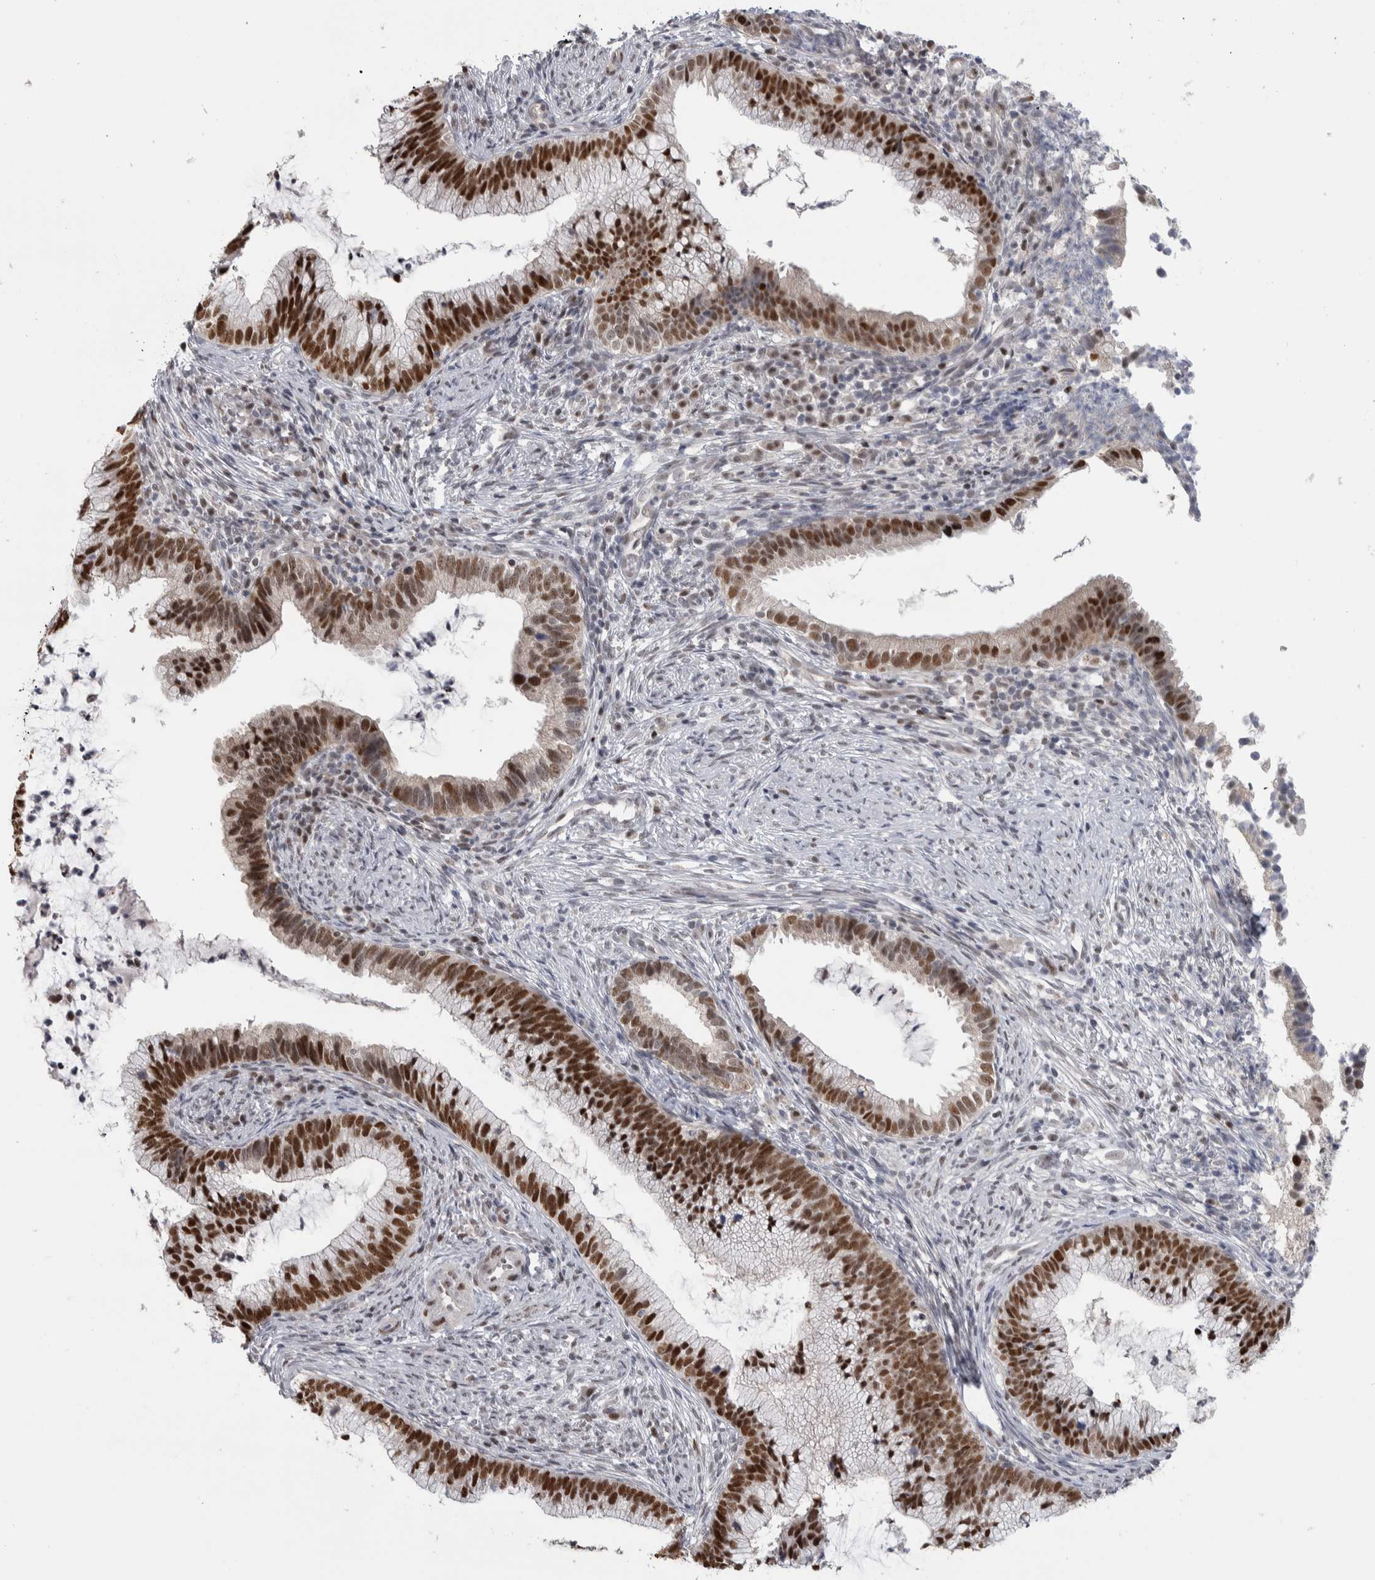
{"staining": {"intensity": "strong", "quantity": ">75%", "location": "nuclear"}, "tissue": "cervical cancer", "cell_type": "Tumor cells", "image_type": "cancer", "snomed": [{"axis": "morphology", "description": "Adenocarcinoma, NOS"}, {"axis": "topography", "description": "Cervix"}], "caption": "A photomicrograph of cervical cancer (adenocarcinoma) stained for a protein displays strong nuclear brown staining in tumor cells.", "gene": "HEXIM2", "patient": {"sex": "female", "age": 36}}